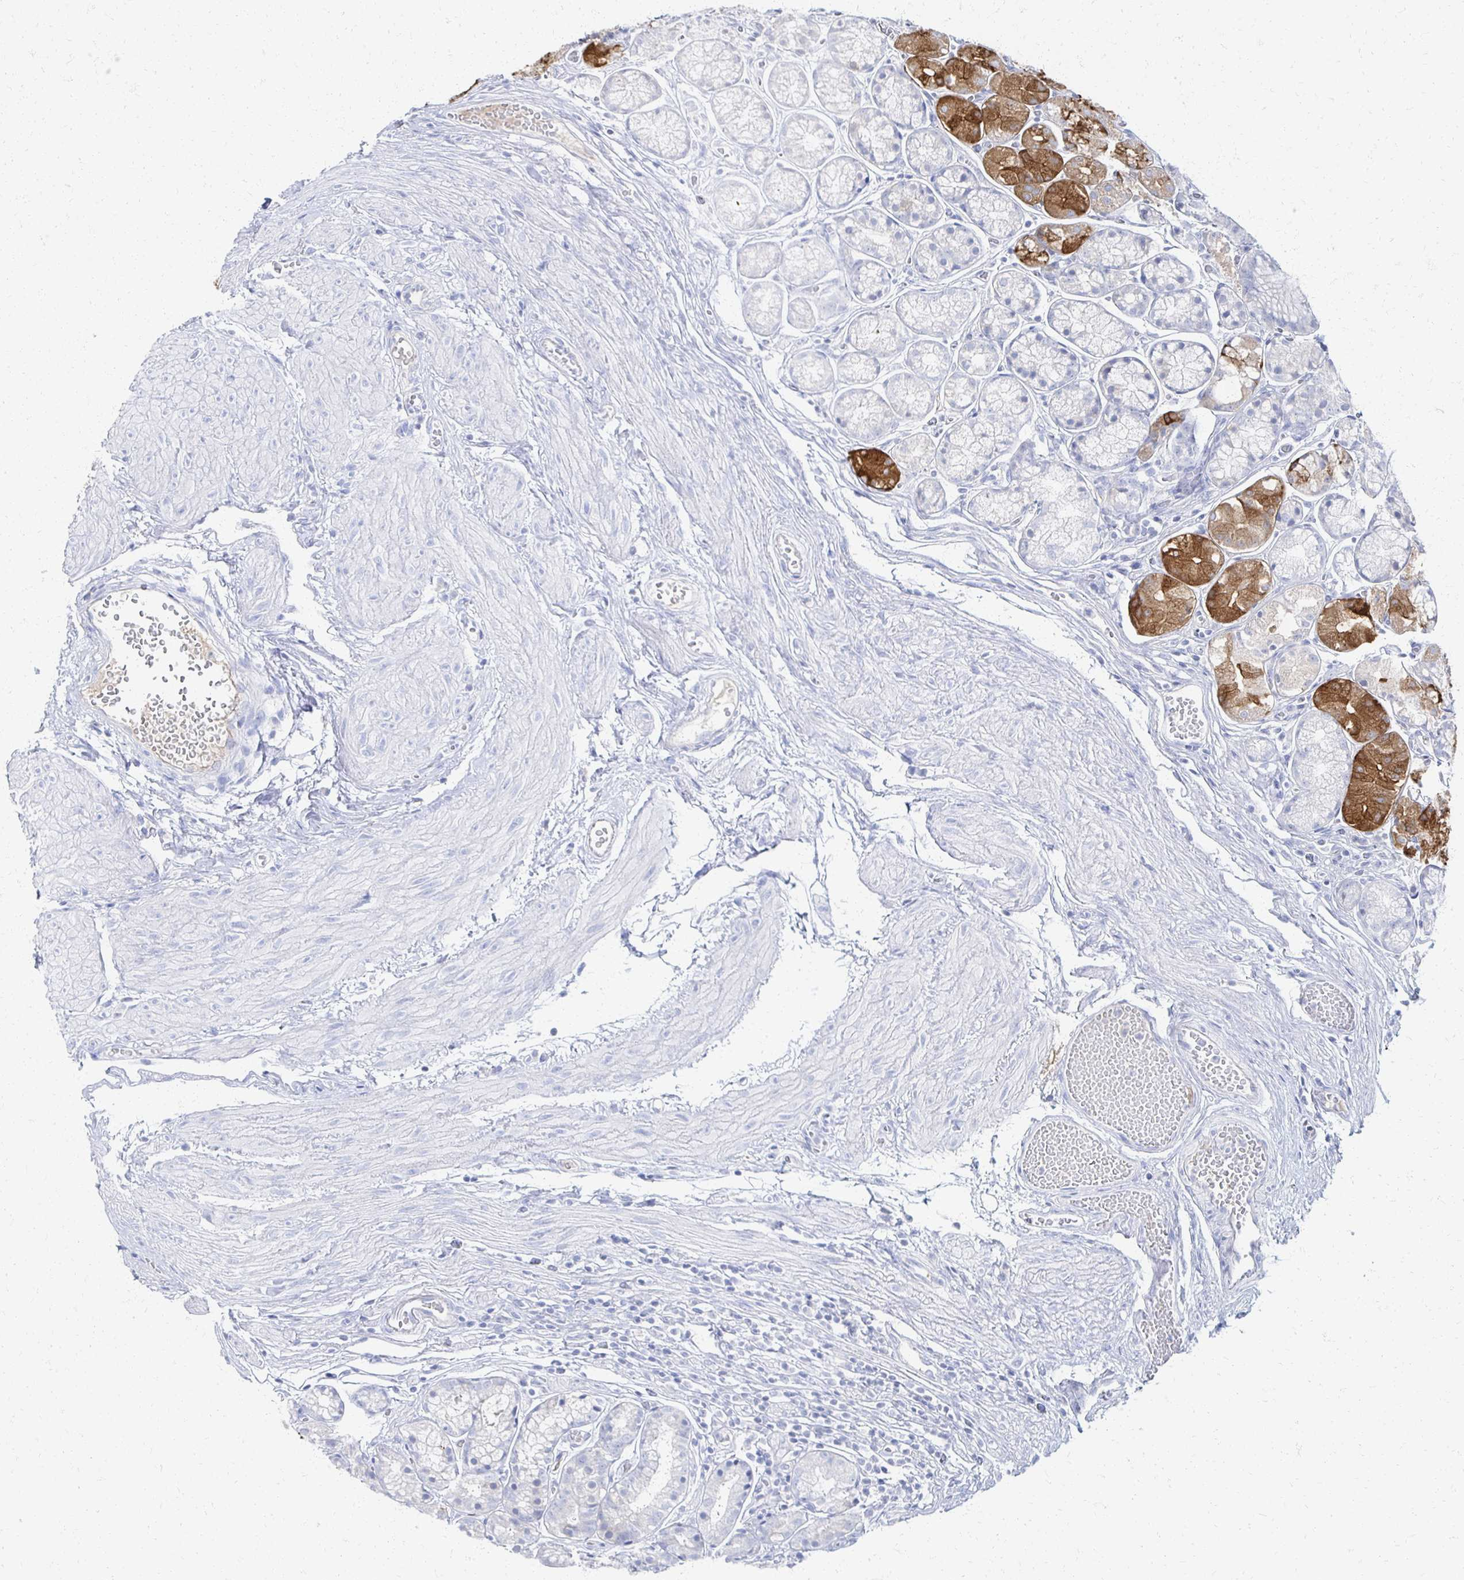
{"staining": {"intensity": "strong", "quantity": "25%-75%", "location": "cytoplasmic/membranous"}, "tissue": "stomach", "cell_type": "Glandular cells", "image_type": "normal", "snomed": [{"axis": "morphology", "description": "Normal tissue, NOS"}, {"axis": "topography", "description": "Smooth muscle"}, {"axis": "topography", "description": "Stomach"}], "caption": "Brown immunohistochemical staining in normal stomach exhibits strong cytoplasmic/membranous positivity in approximately 25%-75% of glandular cells. (IHC, brightfield microscopy, high magnification).", "gene": "PRR20A", "patient": {"sex": "male", "age": 70}}